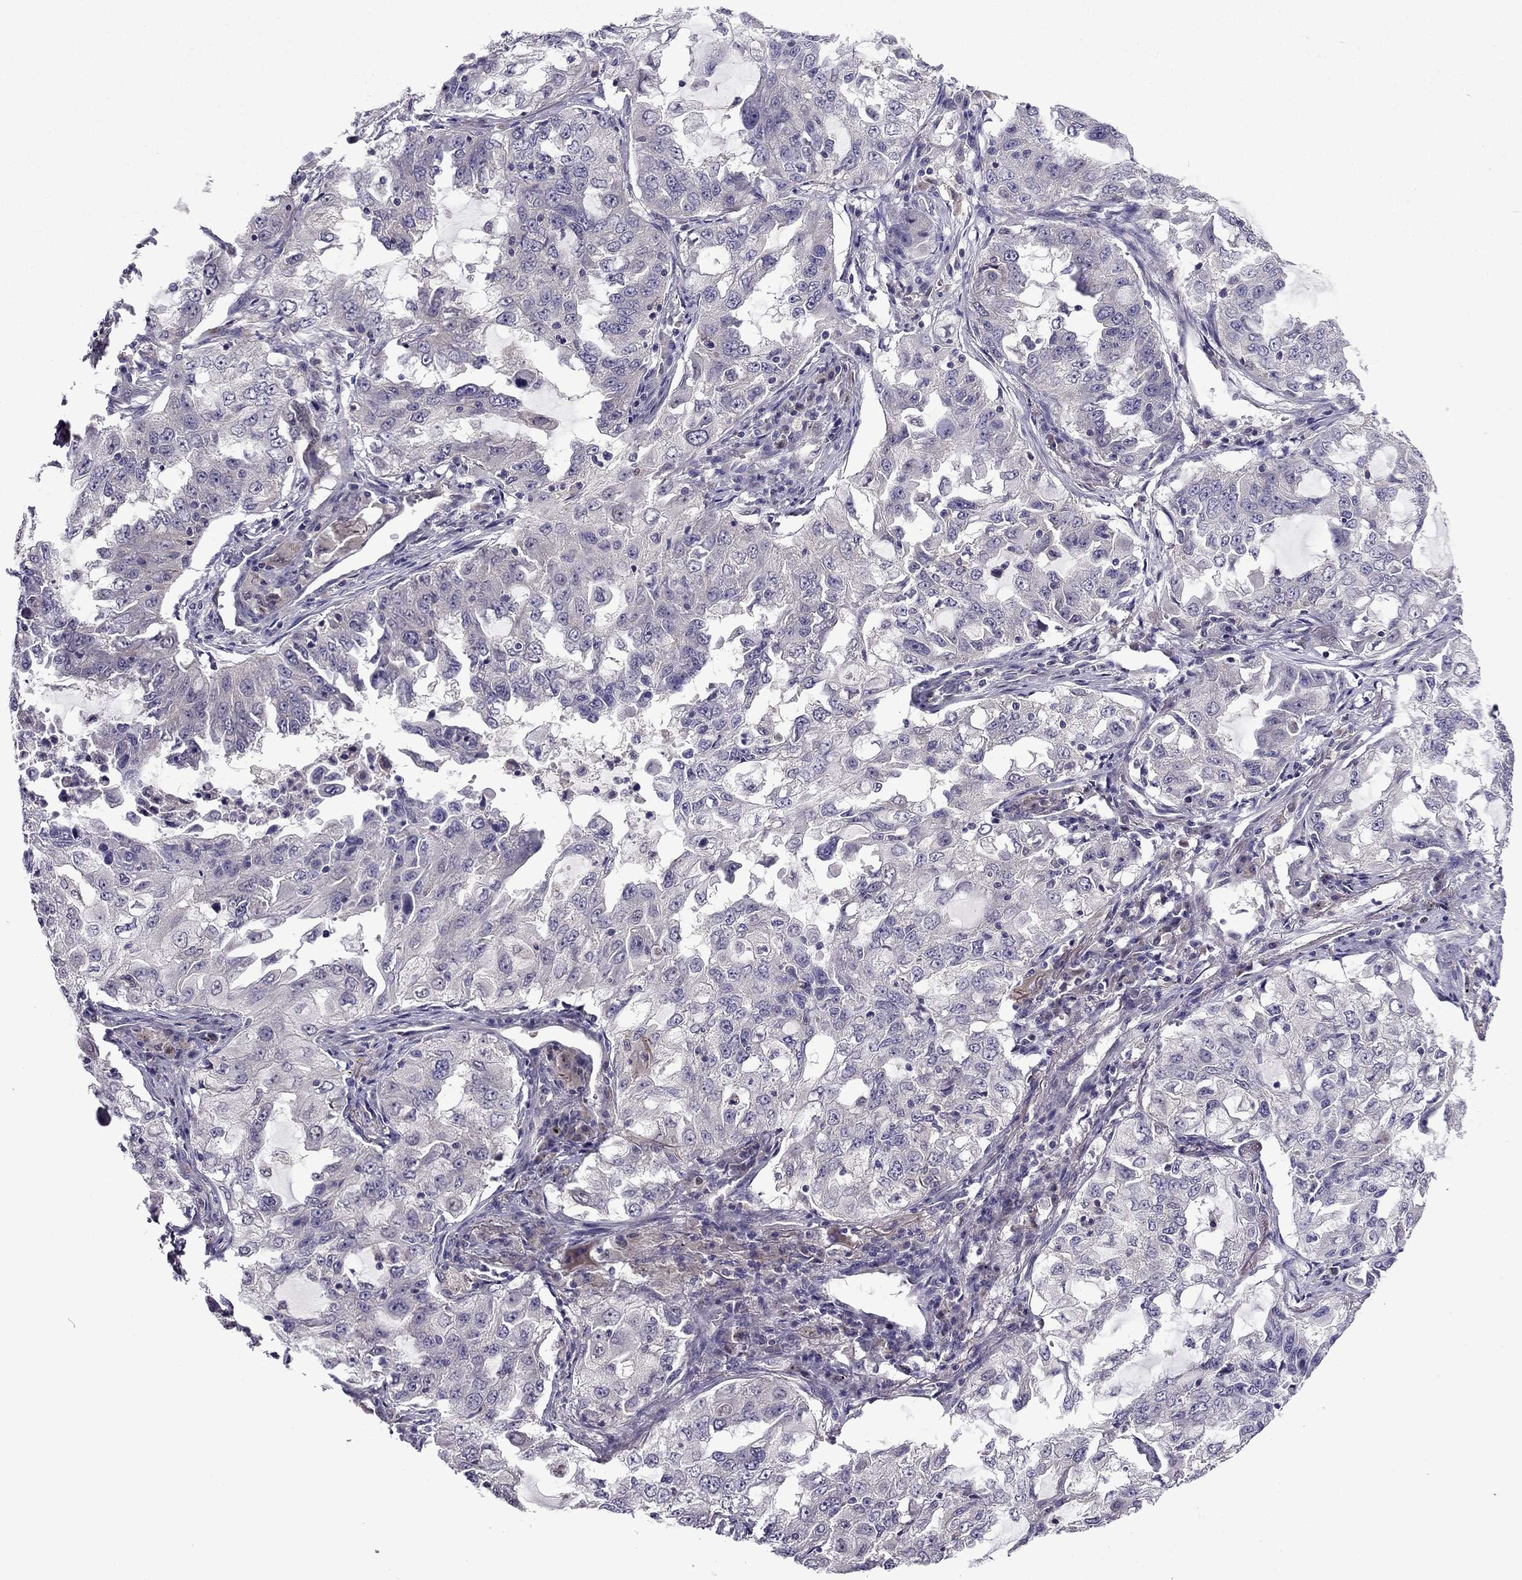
{"staining": {"intensity": "negative", "quantity": "none", "location": "none"}, "tissue": "lung cancer", "cell_type": "Tumor cells", "image_type": "cancer", "snomed": [{"axis": "morphology", "description": "Adenocarcinoma, NOS"}, {"axis": "topography", "description": "Lung"}], "caption": "DAB immunohistochemical staining of human adenocarcinoma (lung) displays no significant positivity in tumor cells. (Brightfield microscopy of DAB (3,3'-diaminobenzidine) IHC at high magnification).", "gene": "CDK5", "patient": {"sex": "female", "age": 61}}